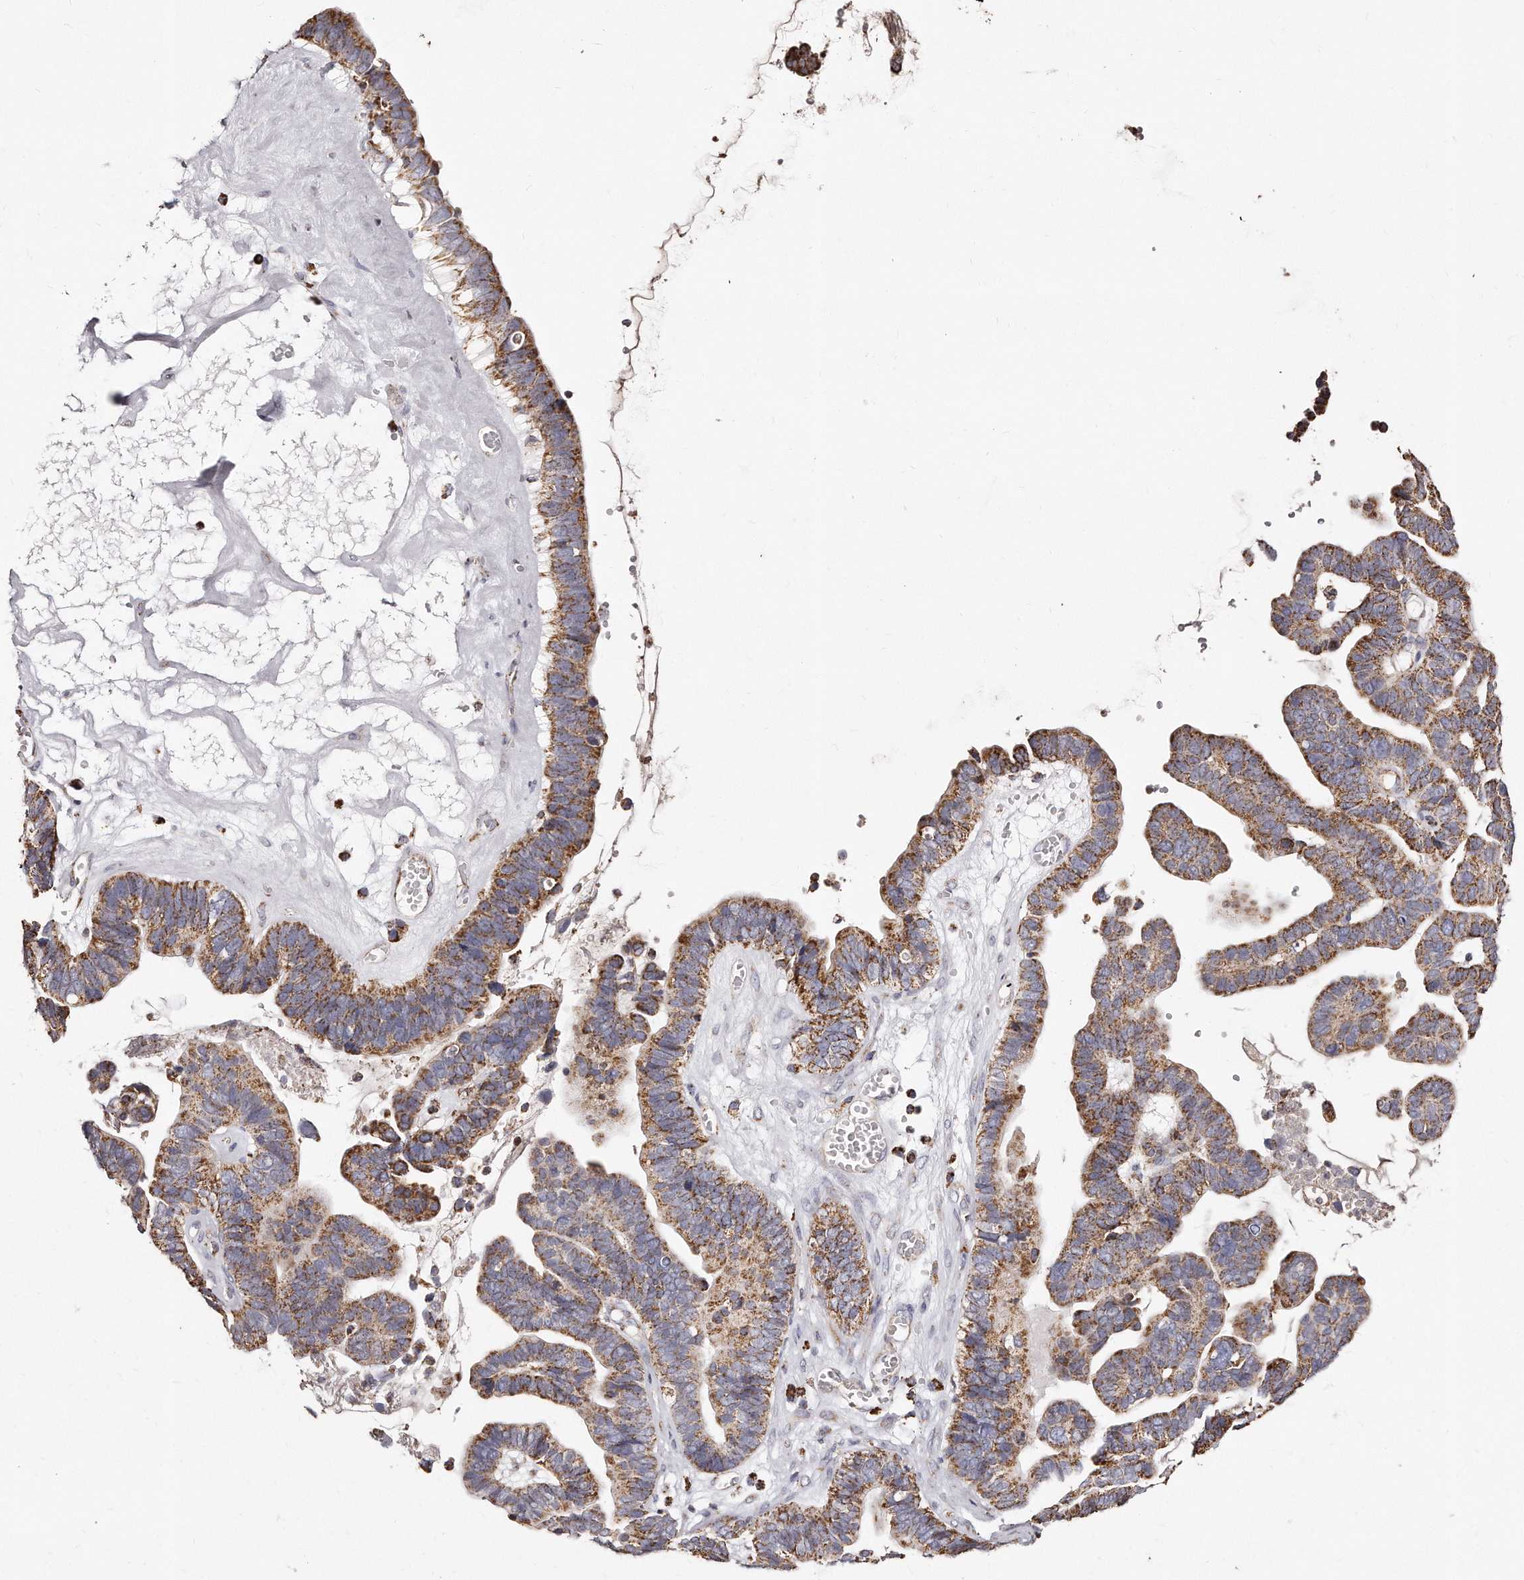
{"staining": {"intensity": "moderate", "quantity": ">75%", "location": "cytoplasmic/membranous"}, "tissue": "ovarian cancer", "cell_type": "Tumor cells", "image_type": "cancer", "snomed": [{"axis": "morphology", "description": "Cystadenocarcinoma, serous, NOS"}, {"axis": "topography", "description": "Ovary"}], "caption": "Tumor cells show medium levels of moderate cytoplasmic/membranous staining in approximately >75% of cells in human ovarian cancer.", "gene": "RTKN", "patient": {"sex": "female", "age": 56}}